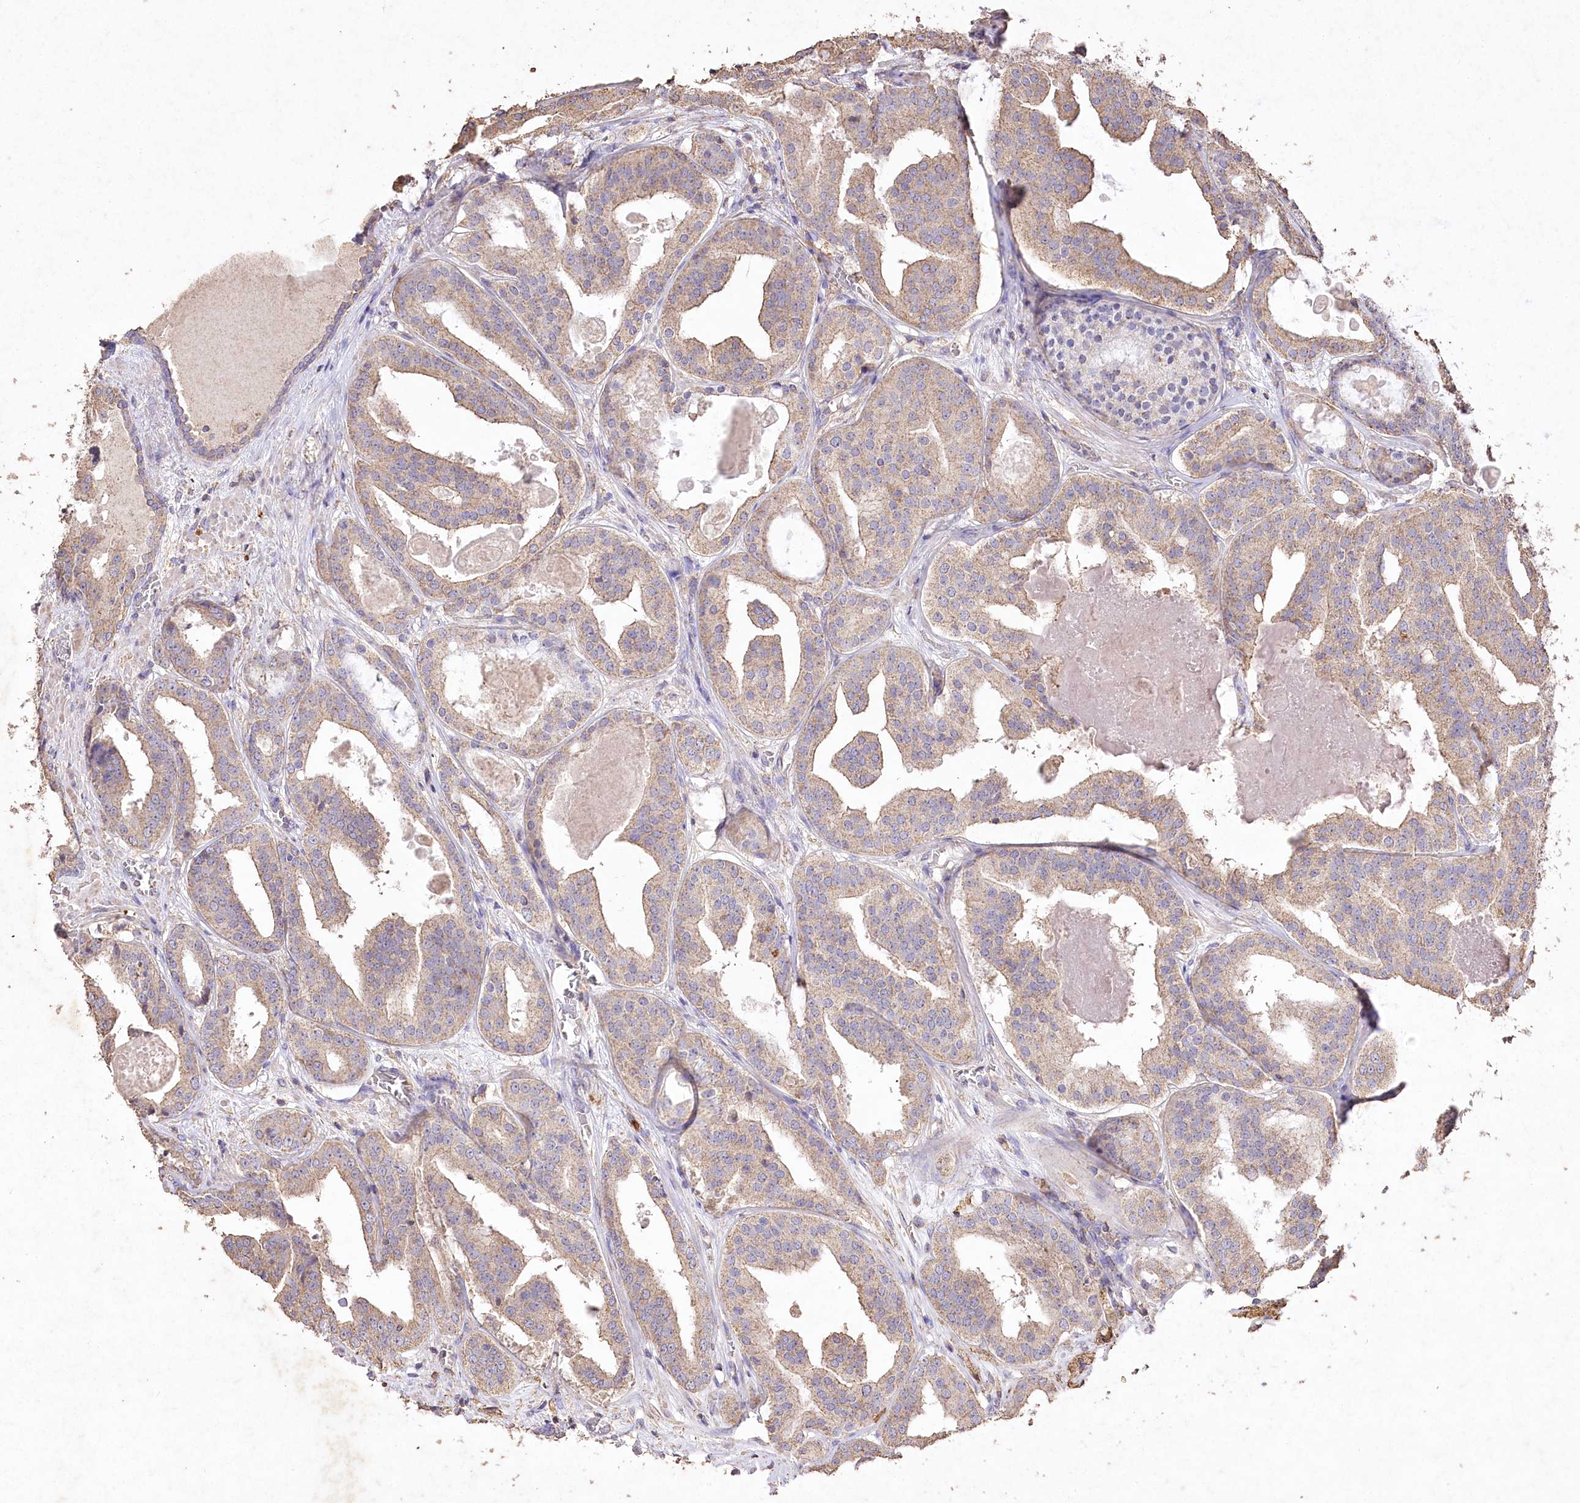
{"staining": {"intensity": "weak", "quantity": ">75%", "location": "cytoplasmic/membranous"}, "tissue": "prostate cancer", "cell_type": "Tumor cells", "image_type": "cancer", "snomed": [{"axis": "morphology", "description": "Adenocarcinoma, High grade"}, {"axis": "topography", "description": "Prostate"}], "caption": "This micrograph displays IHC staining of human prostate cancer, with low weak cytoplasmic/membranous staining in approximately >75% of tumor cells.", "gene": "IREB2", "patient": {"sex": "male", "age": 57}}